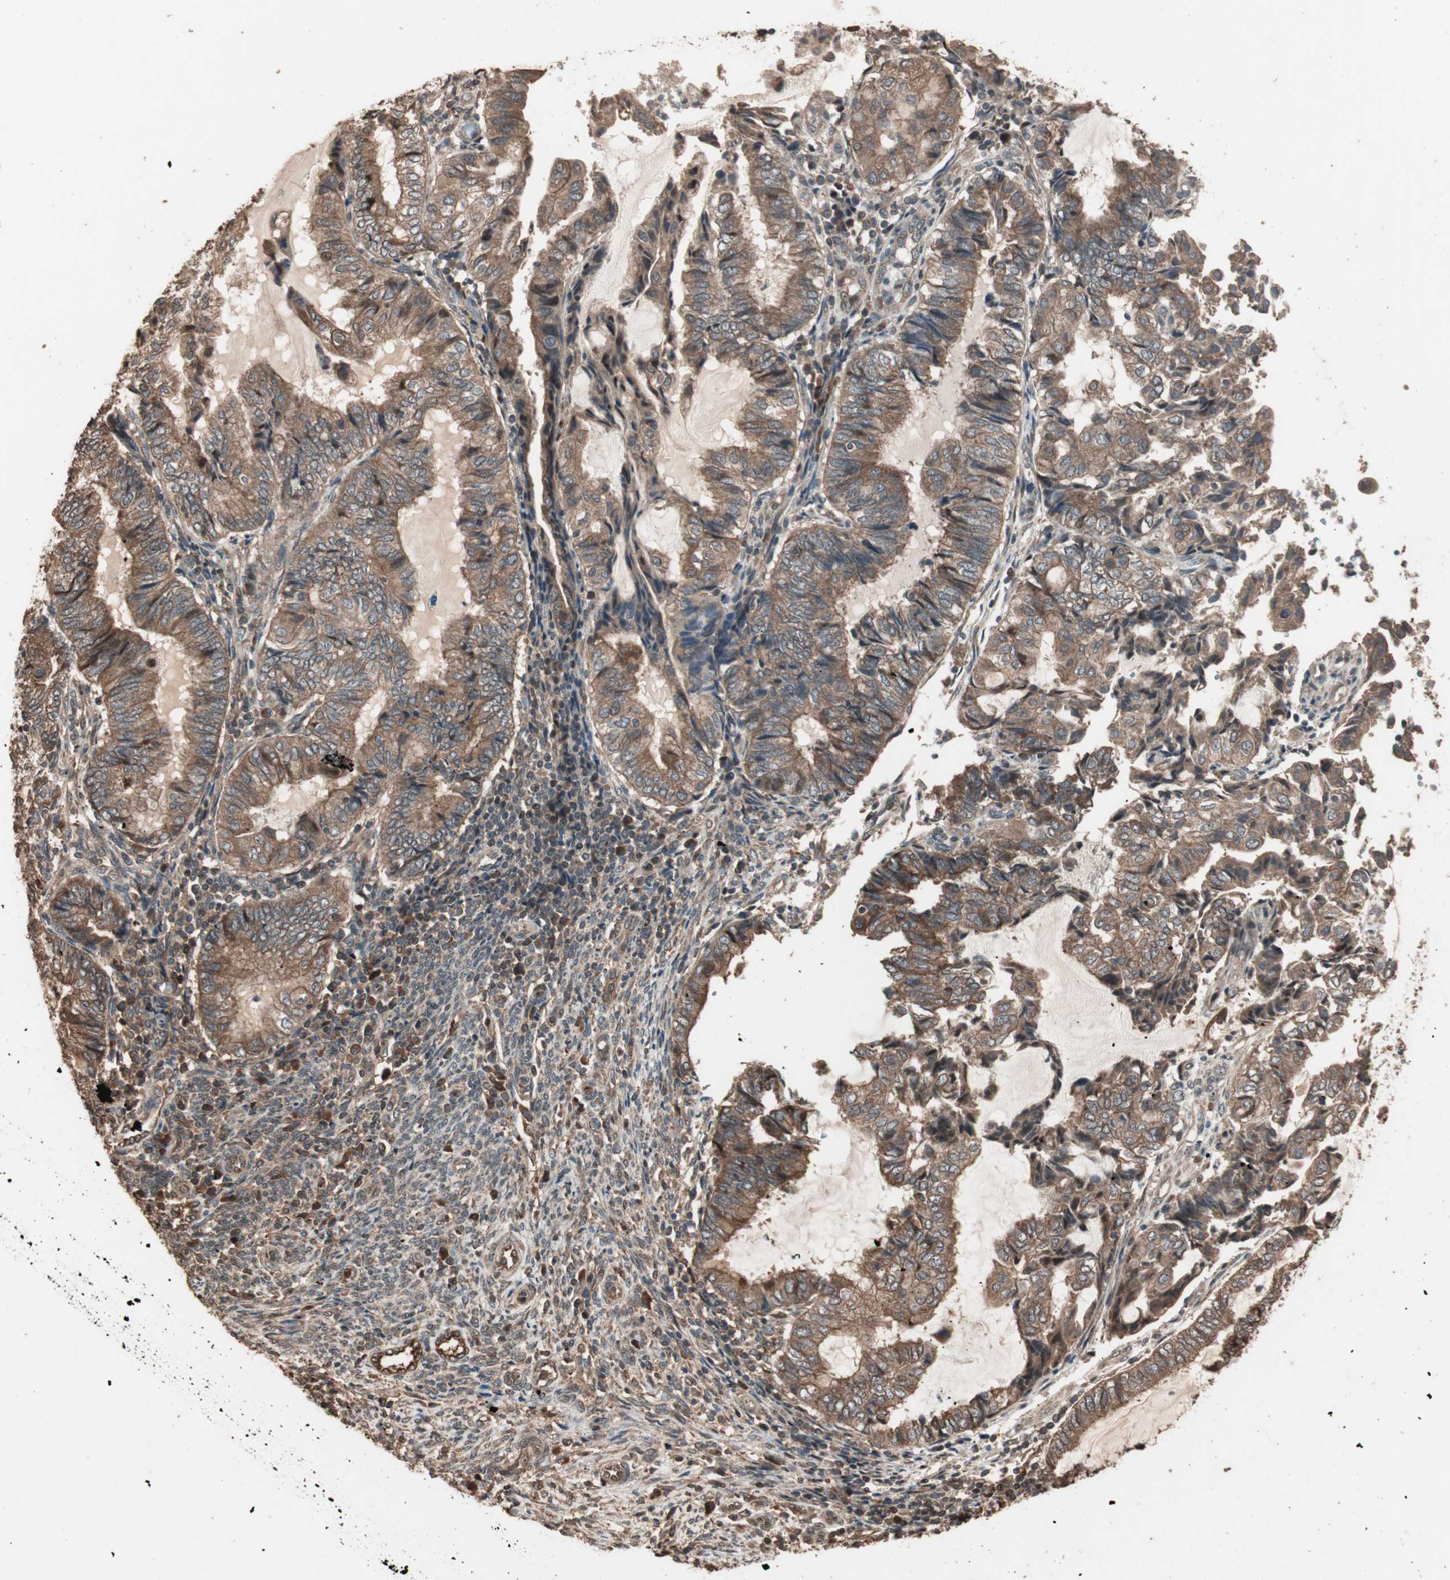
{"staining": {"intensity": "moderate", "quantity": ">75%", "location": "cytoplasmic/membranous"}, "tissue": "endometrial cancer", "cell_type": "Tumor cells", "image_type": "cancer", "snomed": [{"axis": "morphology", "description": "Adenocarcinoma, NOS"}, {"axis": "topography", "description": "Uterus"}, {"axis": "topography", "description": "Endometrium"}], "caption": "Tumor cells show medium levels of moderate cytoplasmic/membranous staining in approximately >75% of cells in human adenocarcinoma (endometrial).", "gene": "USP20", "patient": {"sex": "female", "age": 70}}